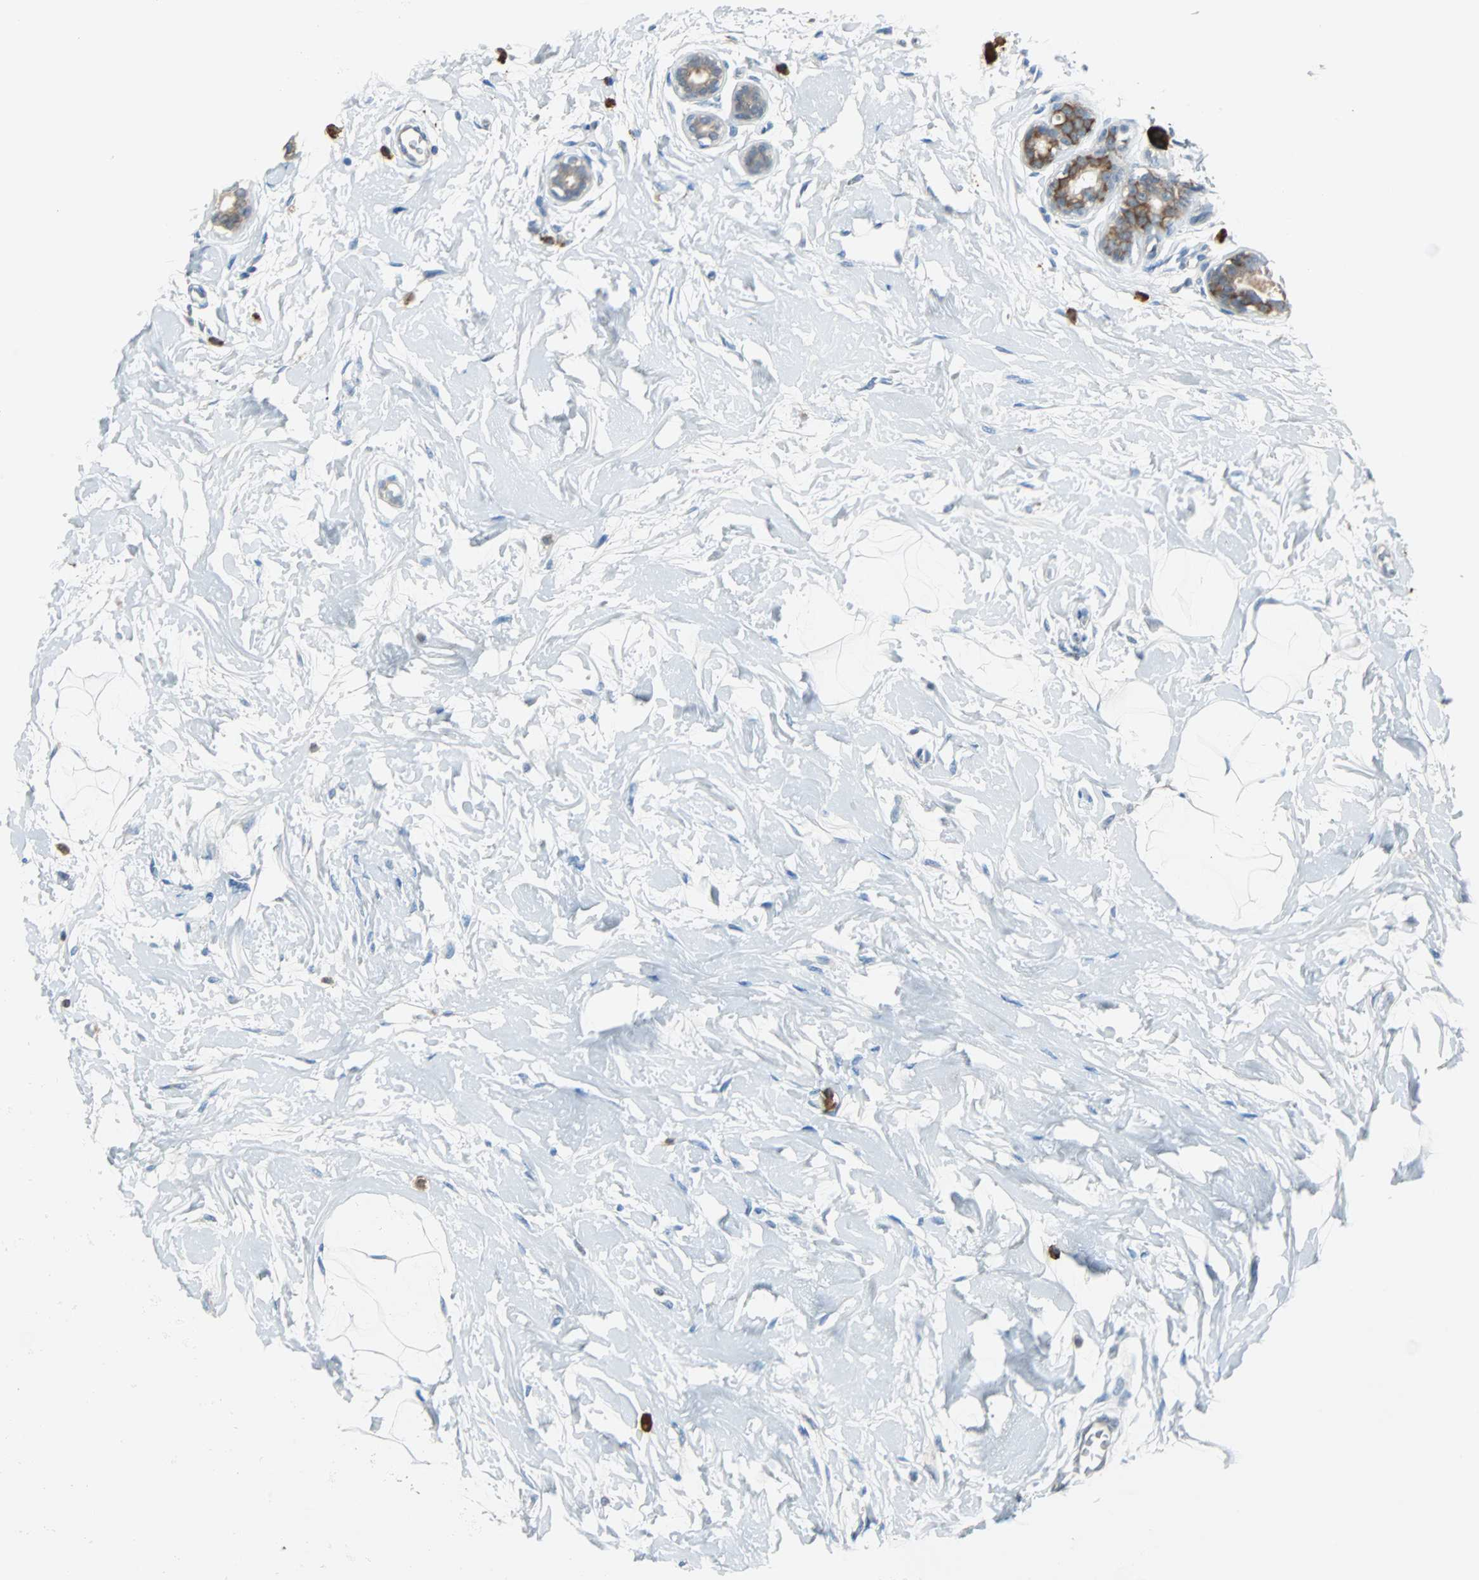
{"staining": {"intensity": "moderate", "quantity": "25%-75%", "location": "cytoplasmic/membranous"}, "tissue": "breast cancer", "cell_type": "Tumor cells", "image_type": "cancer", "snomed": [{"axis": "morphology", "description": "Lobular carcinoma, in situ"}, {"axis": "morphology", "description": "Lobular carcinoma"}, {"axis": "topography", "description": "Breast"}], "caption": "IHC of human breast cancer demonstrates medium levels of moderate cytoplasmic/membranous staining in about 25%-75% of tumor cells.", "gene": "PDIA4", "patient": {"sex": "female", "age": 41}}